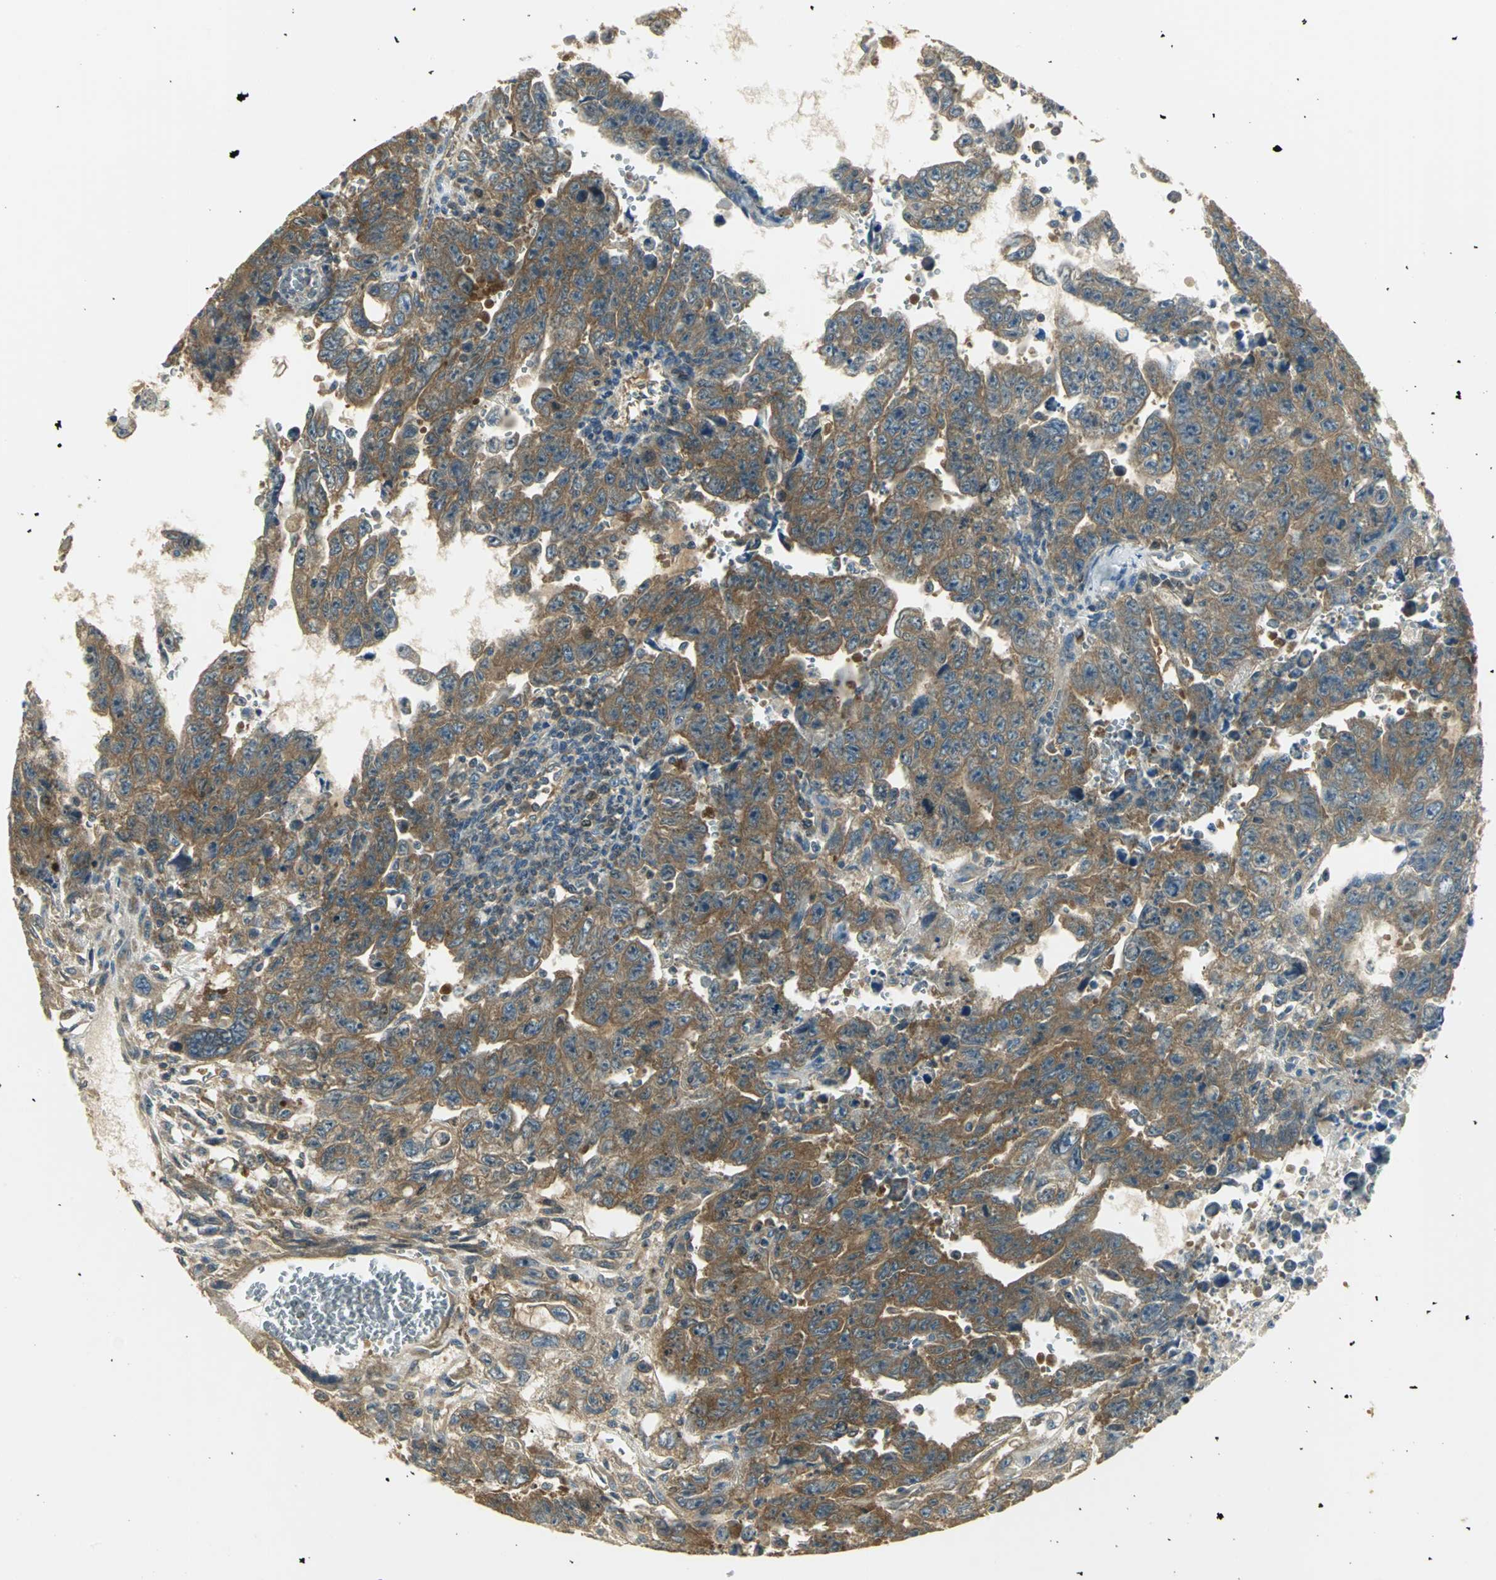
{"staining": {"intensity": "moderate", "quantity": ">75%", "location": "cytoplasmic/membranous"}, "tissue": "testis cancer", "cell_type": "Tumor cells", "image_type": "cancer", "snomed": [{"axis": "morphology", "description": "Carcinoma, Embryonal, NOS"}, {"axis": "topography", "description": "Testis"}], "caption": "The histopathology image exhibits a brown stain indicating the presence of a protein in the cytoplasmic/membranous of tumor cells in testis embryonal carcinoma.", "gene": "RARS1", "patient": {"sex": "male", "age": 28}}